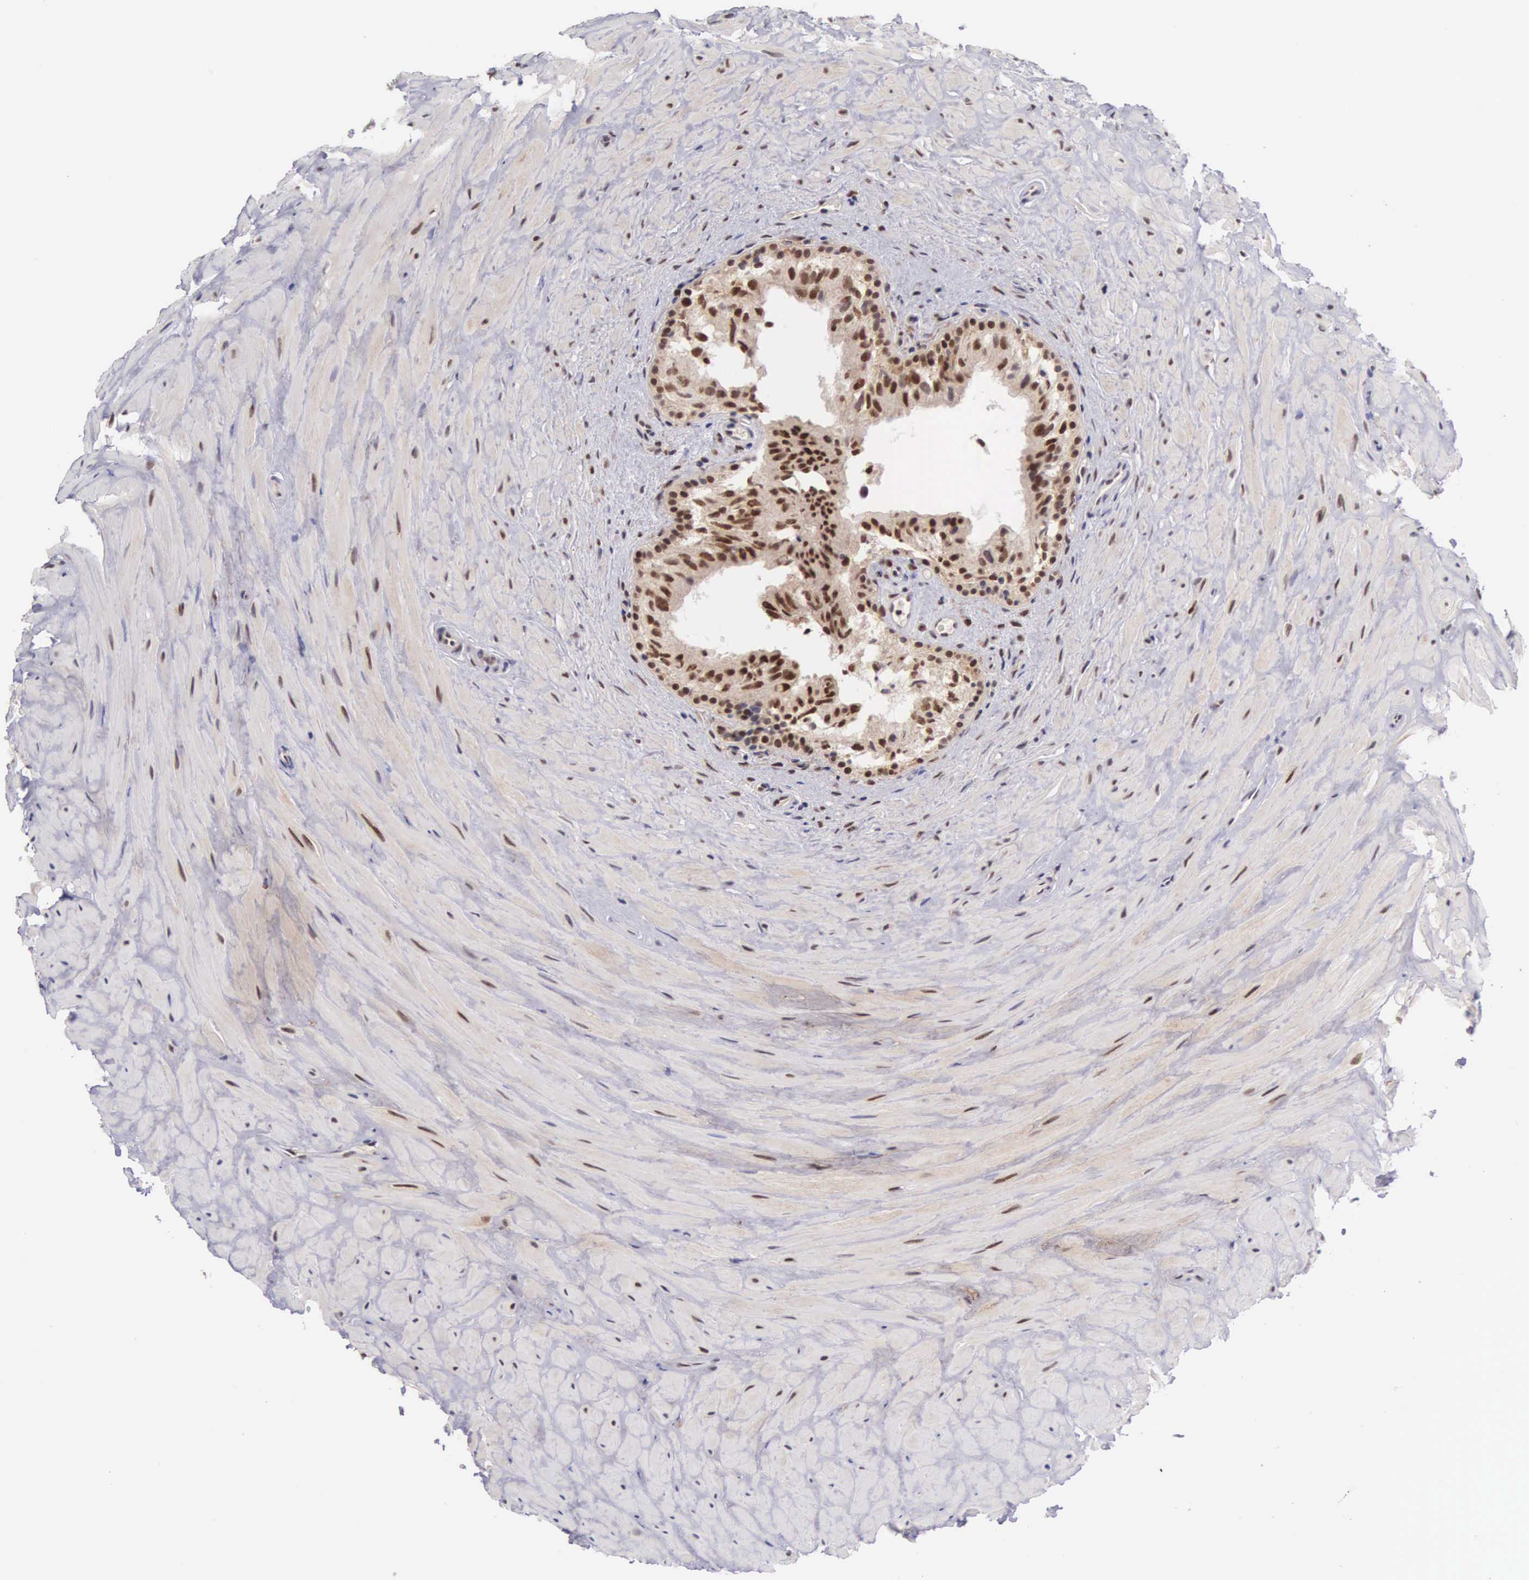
{"staining": {"intensity": "strong", "quantity": ">75%", "location": "cytoplasmic/membranous,nuclear"}, "tissue": "epididymis", "cell_type": "Glandular cells", "image_type": "normal", "snomed": [{"axis": "morphology", "description": "Normal tissue, NOS"}, {"axis": "topography", "description": "Epididymis"}], "caption": "Epididymis stained with DAB IHC exhibits high levels of strong cytoplasmic/membranous,nuclear positivity in approximately >75% of glandular cells.", "gene": "GRK3", "patient": {"sex": "male", "age": 35}}